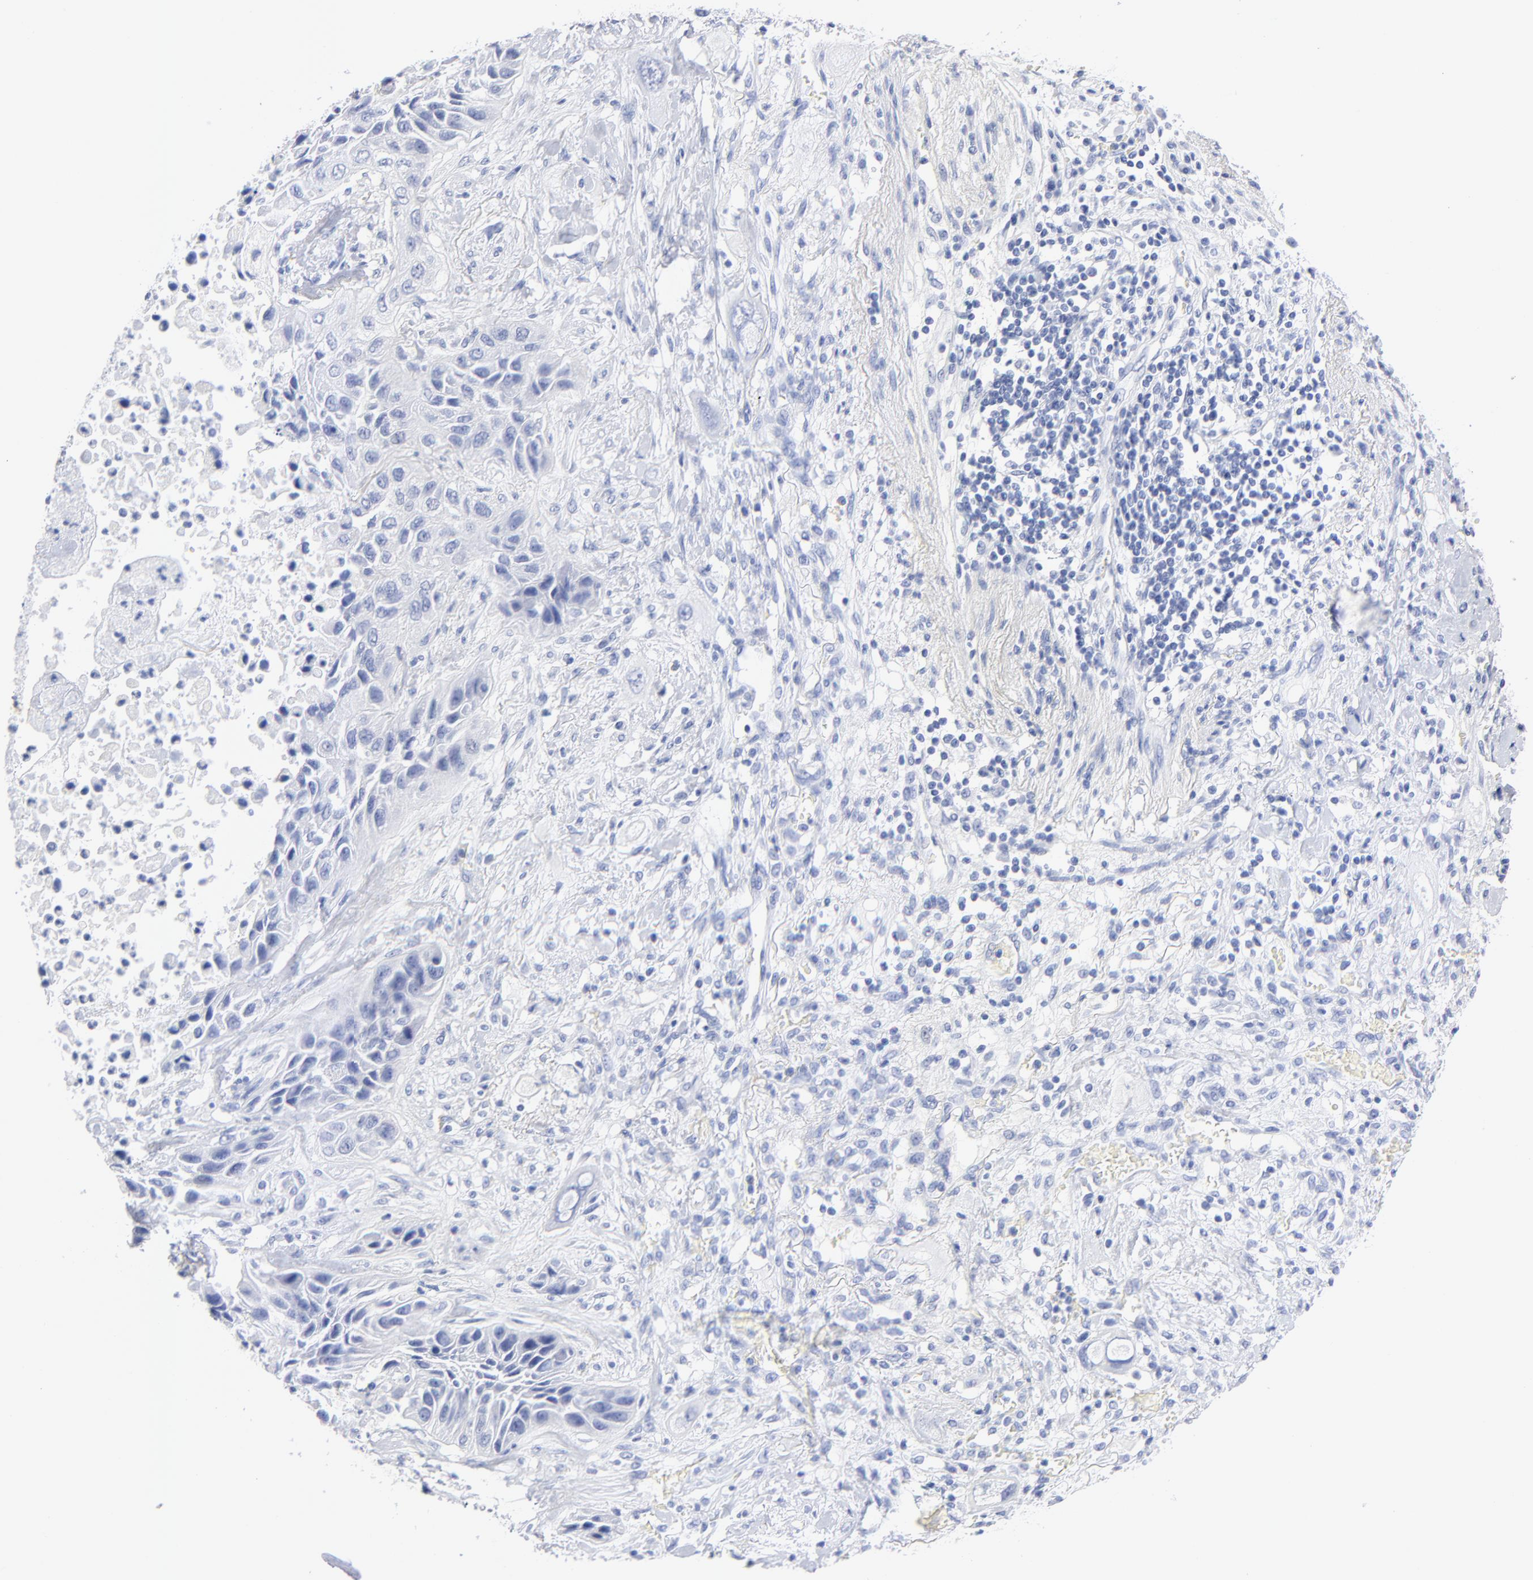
{"staining": {"intensity": "negative", "quantity": "none", "location": "none"}, "tissue": "lung cancer", "cell_type": "Tumor cells", "image_type": "cancer", "snomed": [{"axis": "morphology", "description": "Squamous cell carcinoma, NOS"}, {"axis": "topography", "description": "Lung"}], "caption": "DAB (3,3'-diaminobenzidine) immunohistochemical staining of human lung cancer (squamous cell carcinoma) shows no significant positivity in tumor cells.", "gene": "ACY1", "patient": {"sex": "female", "age": 76}}